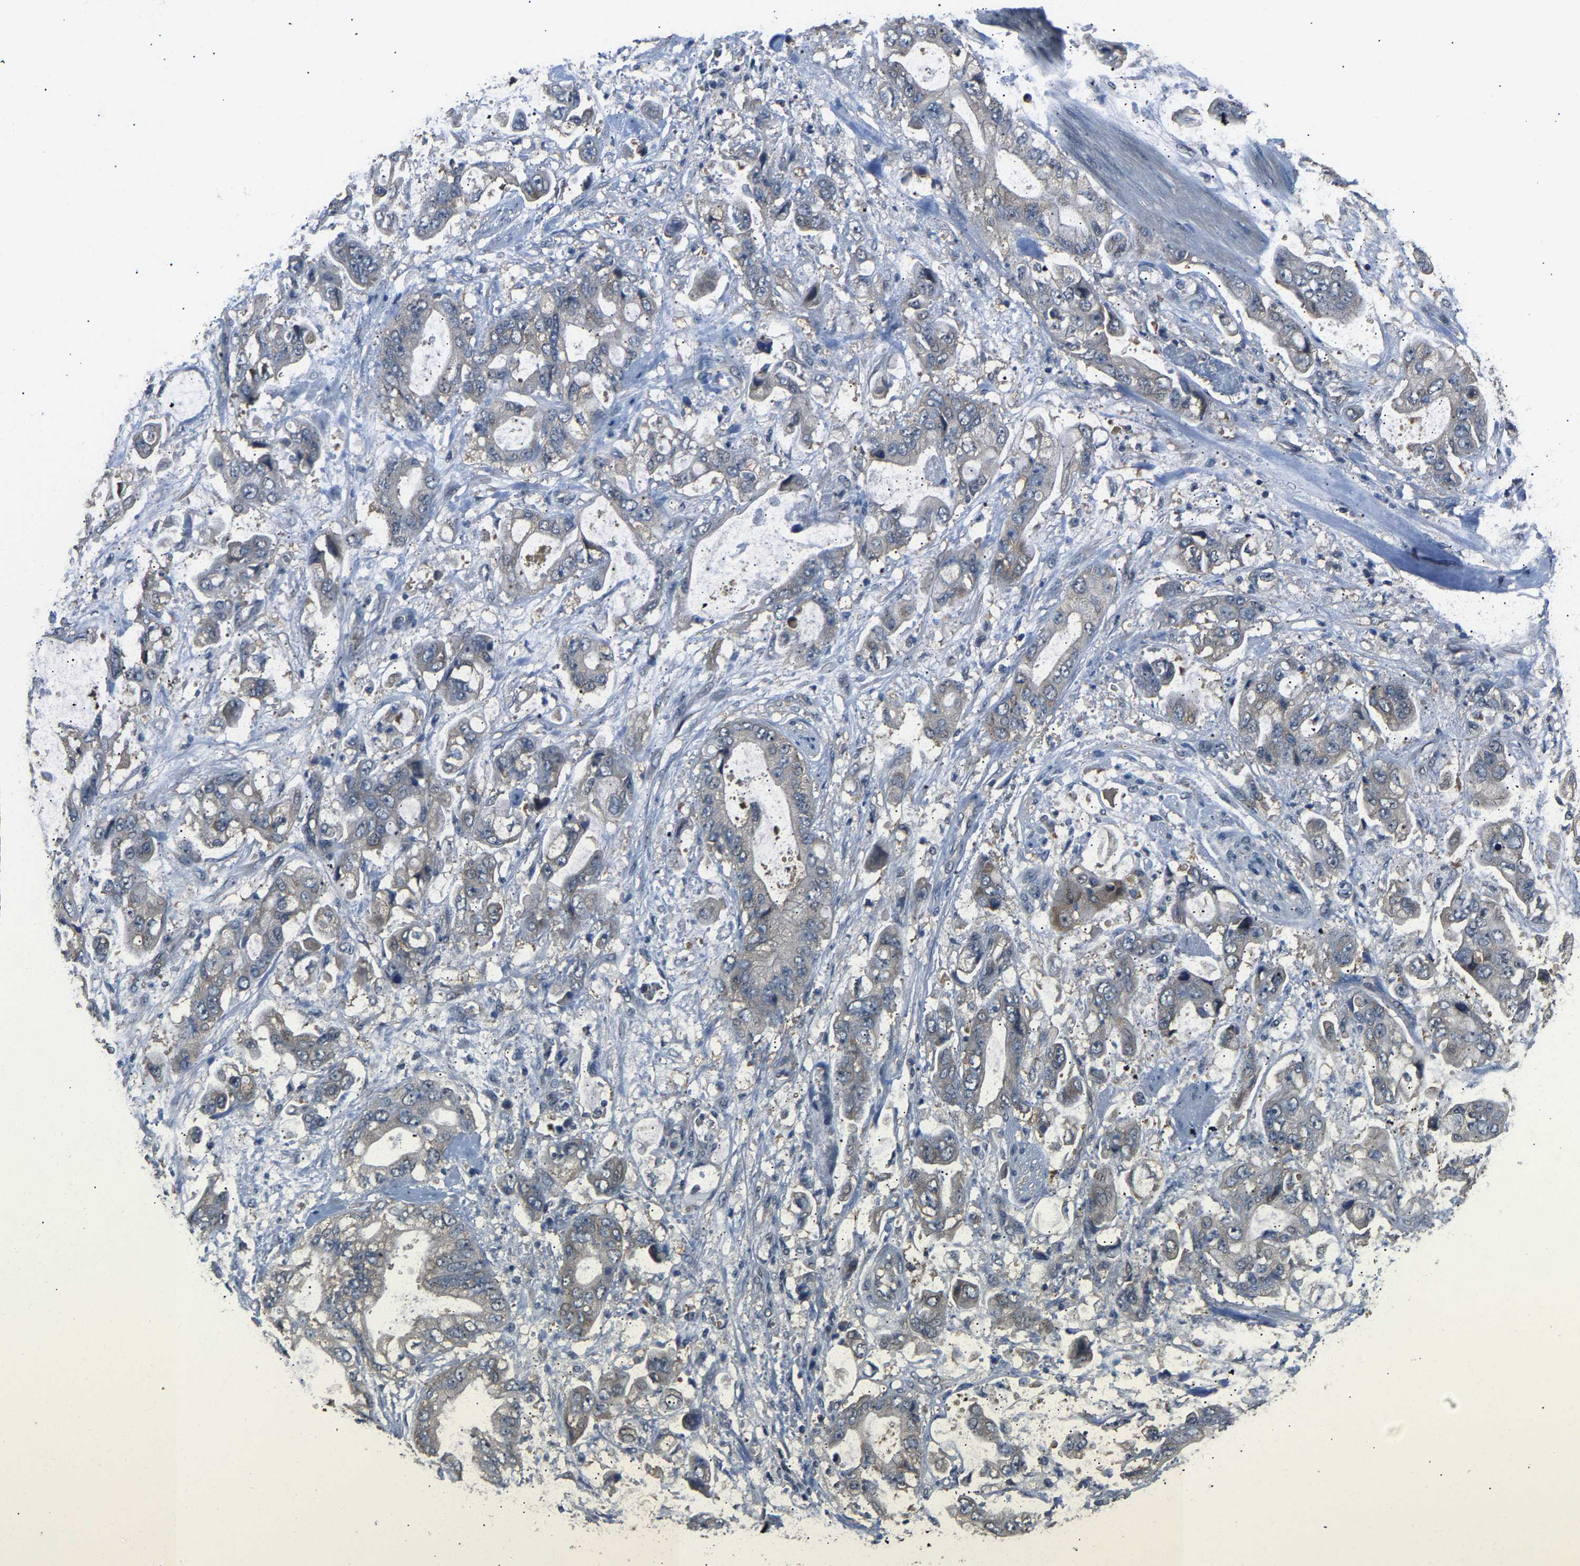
{"staining": {"intensity": "negative", "quantity": "none", "location": "none"}, "tissue": "stomach cancer", "cell_type": "Tumor cells", "image_type": "cancer", "snomed": [{"axis": "morphology", "description": "Normal tissue, NOS"}, {"axis": "morphology", "description": "Adenocarcinoma, NOS"}, {"axis": "topography", "description": "Stomach"}], "caption": "High power microscopy histopathology image of an IHC photomicrograph of stomach cancer, revealing no significant staining in tumor cells. Nuclei are stained in blue.", "gene": "ABCC9", "patient": {"sex": "male", "age": 62}}